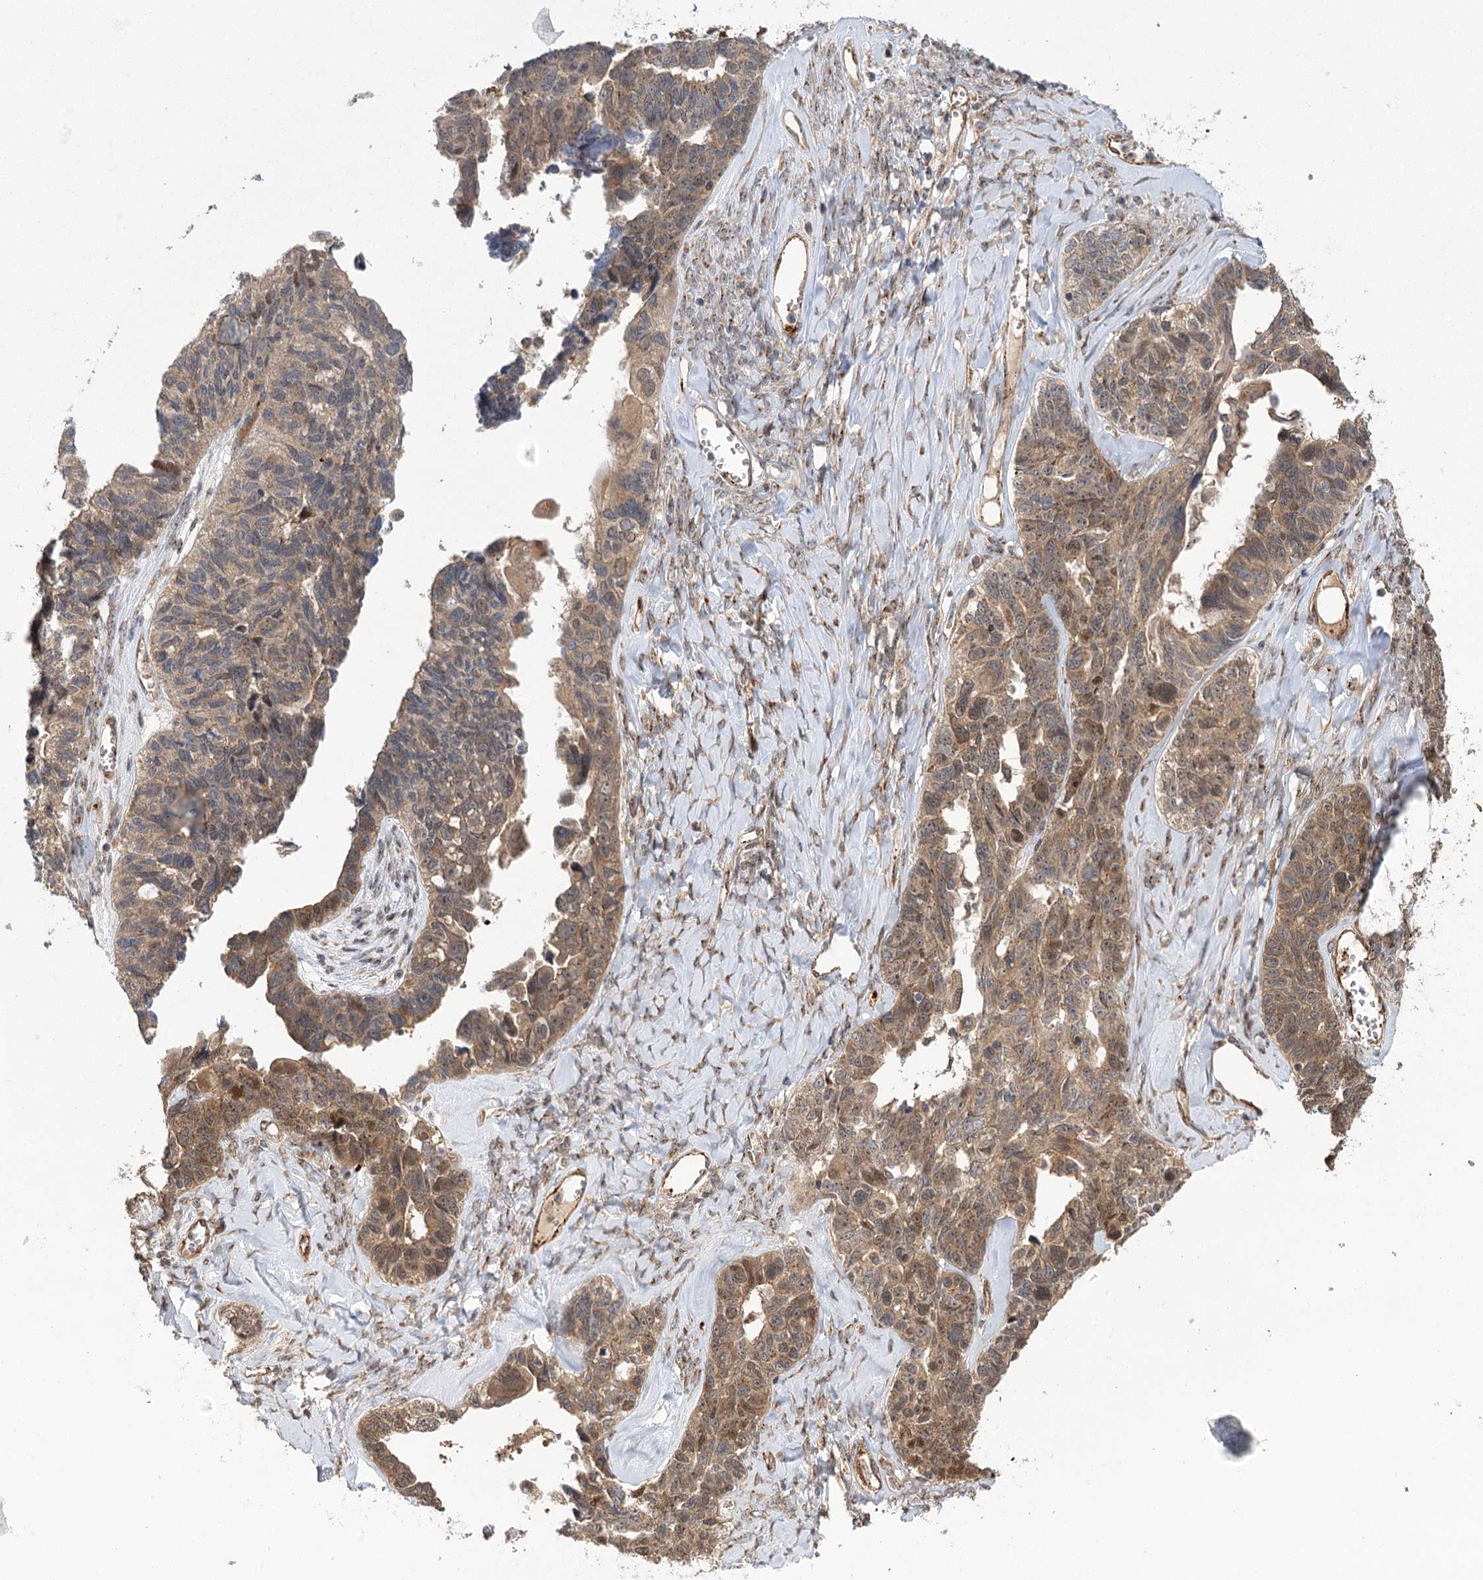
{"staining": {"intensity": "moderate", "quantity": ">75%", "location": "cytoplasmic/membranous,nuclear"}, "tissue": "ovarian cancer", "cell_type": "Tumor cells", "image_type": "cancer", "snomed": [{"axis": "morphology", "description": "Cystadenocarcinoma, serous, NOS"}, {"axis": "topography", "description": "Ovary"}], "caption": "An immunohistochemistry (IHC) micrograph of neoplastic tissue is shown. Protein staining in brown shows moderate cytoplasmic/membranous and nuclear positivity in ovarian serous cystadenocarcinoma within tumor cells.", "gene": "CARD19", "patient": {"sex": "female", "age": 79}}